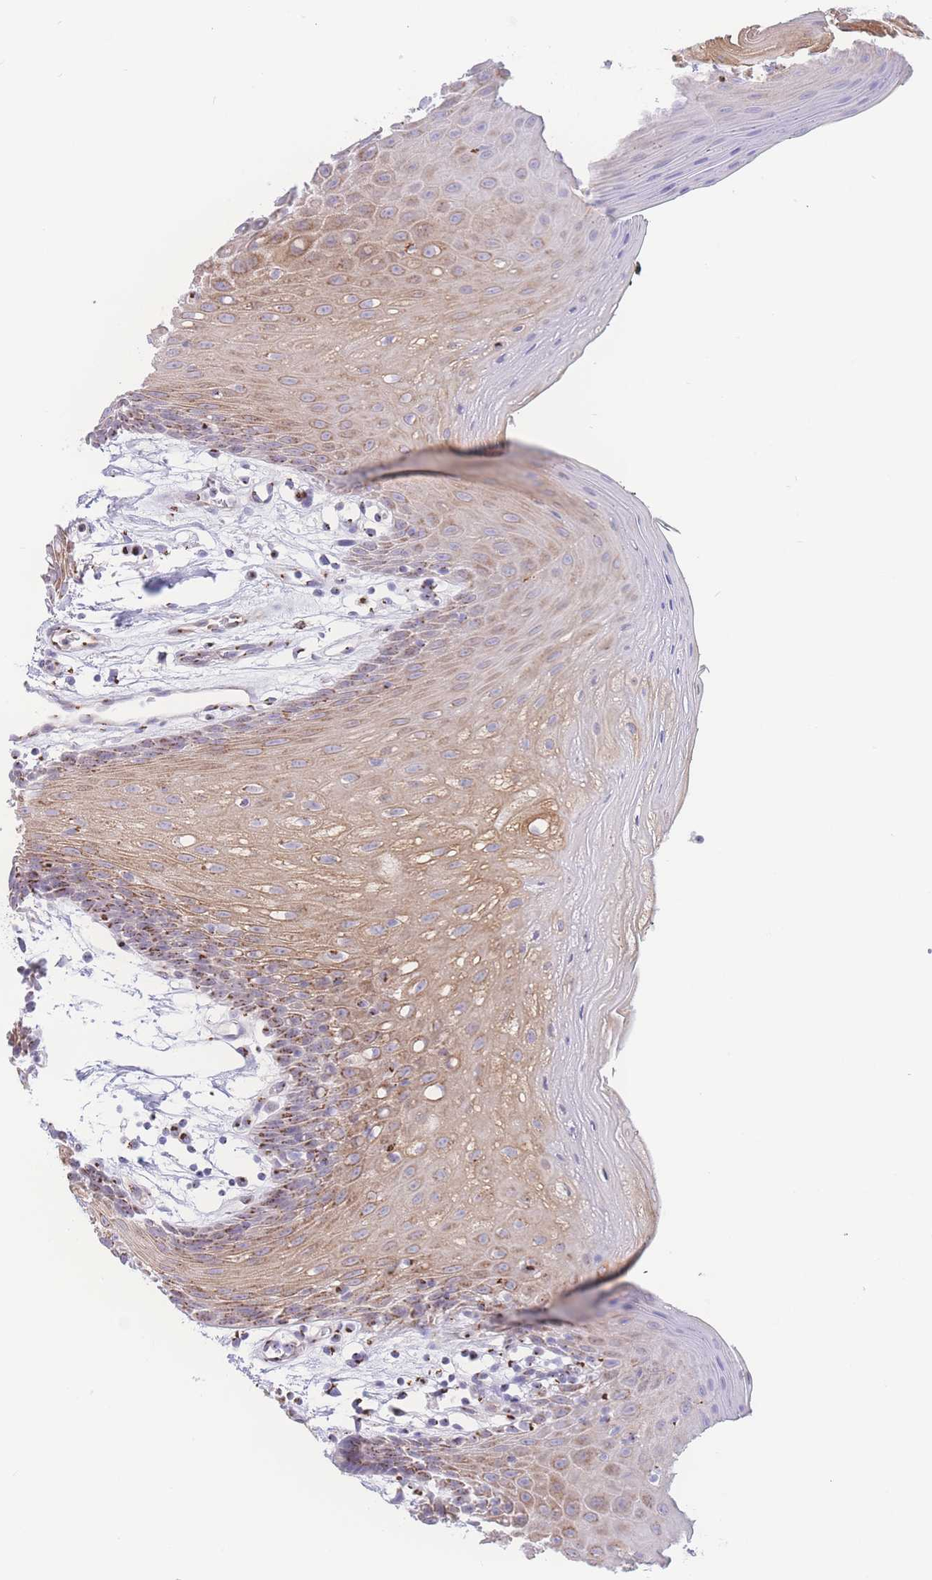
{"staining": {"intensity": "moderate", "quantity": ">75%", "location": "cytoplasmic/membranous"}, "tissue": "oral mucosa", "cell_type": "Squamous epithelial cells", "image_type": "normal", "snomed": [{"axis": "morphology", "description": "Normal tissue, NOS"}, {"axis": "topography", "description": "Oral tissue"}, {"axis": "topography", "description": "Tounge, NOS"}], "caption": "Oral mucosa stained with immunohistochemistry (IHC) shows moderate cytoplasmic/membranous positivity in approximately >75% of squamous epithelial cells. The staining is performed using DAB (3,3'-diaminobenzidine) brown chromogen to label protein expression. The nuclei are counter-stained blue using hematoxylin.", "gene": "GOLM2", "patient": {"sex": "female", "age": 59}}